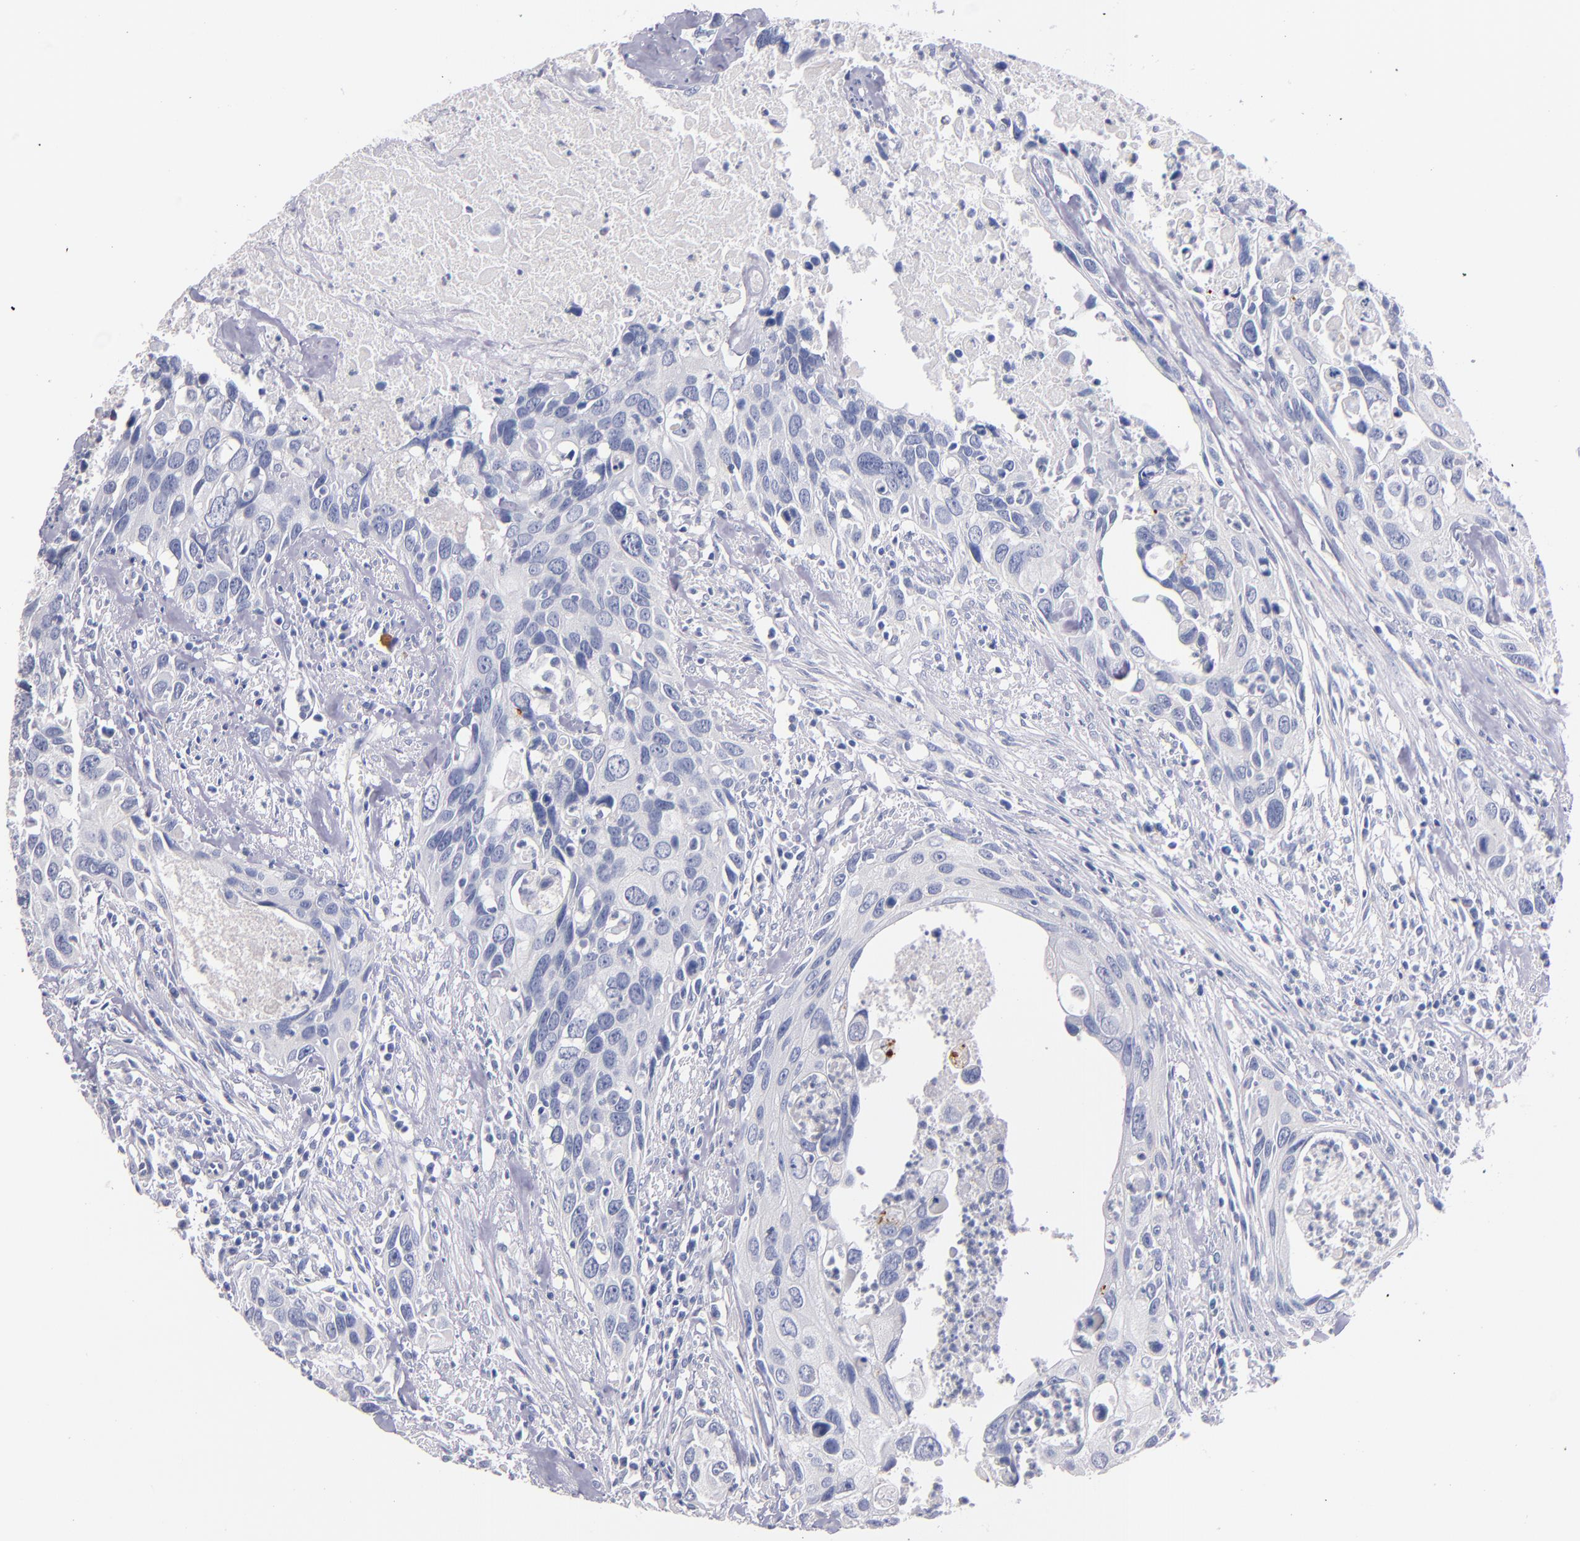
{"staining": {"intensity": "negative", "quantity": "none", "location": "none"}, "tissue": "urothelial cancer", "cell_type": "Tumor cells", "image_type": "cancer", "snomed": [{"axis": "morphology", "description": "Urothelial carcinoma, High grade"}, {"axis": "topography", "description": "Urinary bladder"}], "caption": "IHC of urothelial cancer reveals no expression in tumor cells.", "gene": "CNTNAP2", "patient": {"sex": "male", "age": 71}}